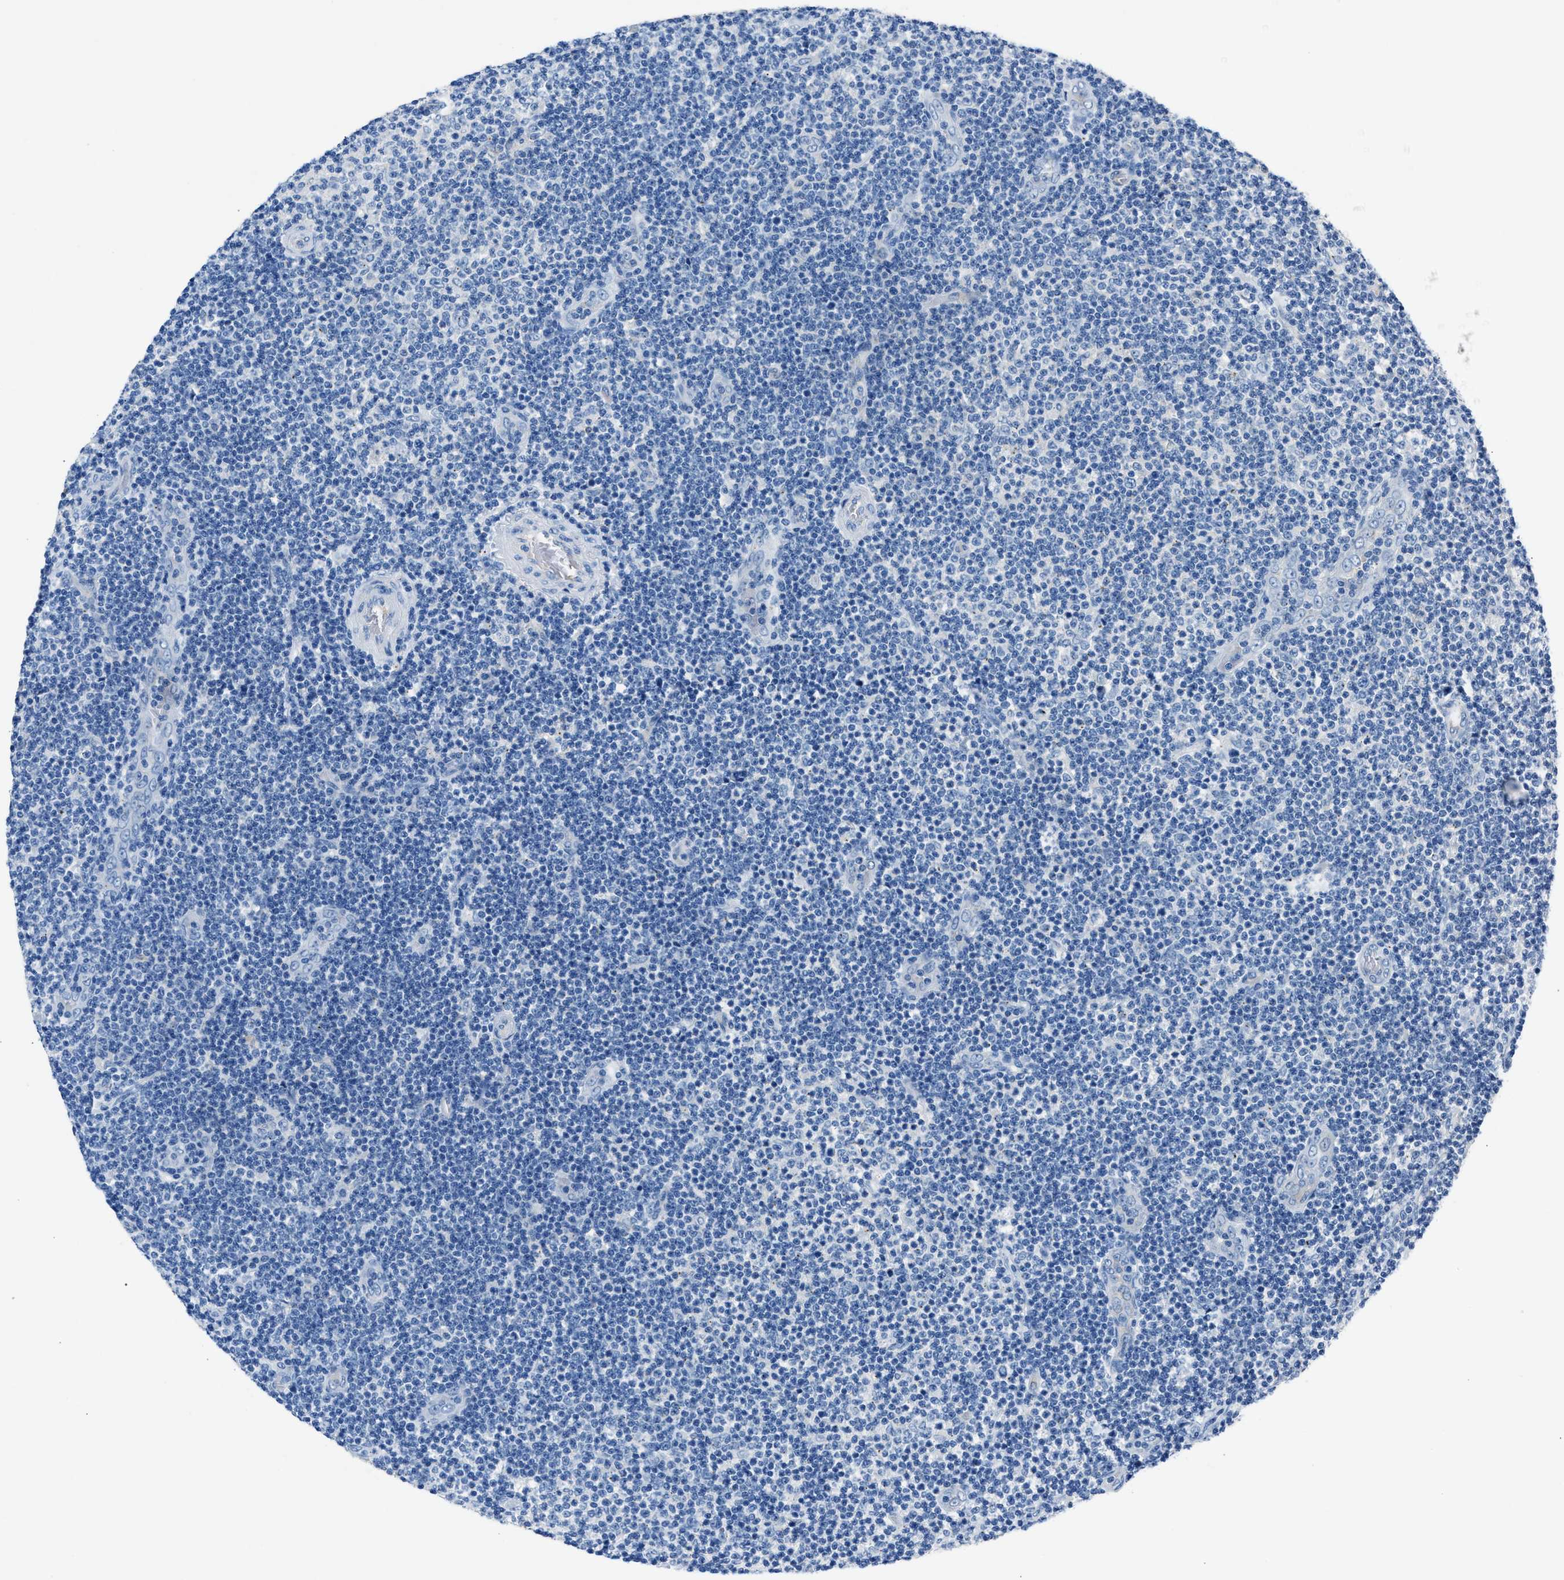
{"staining": {"intensity": "negative", "quantity": "none", "location": "none"}, "tissue": "lymphoma", "cell_type": "Tumor cells", "image_type": "cancer", "snomed": [{"axis": "morphology", "description": "Malignant lymphoma, non-Hodgkin's type, Low grade"}, {"axis": "topography", "description": "Lymph node"}], "caption": "Protein analysis of low-grade malignant lymphoma, non-Hodgkin's type demonstrates no significant staining in tumor cells.", "gene": "DNAAF5", "patient": {"sex": "male", "age": 83}}